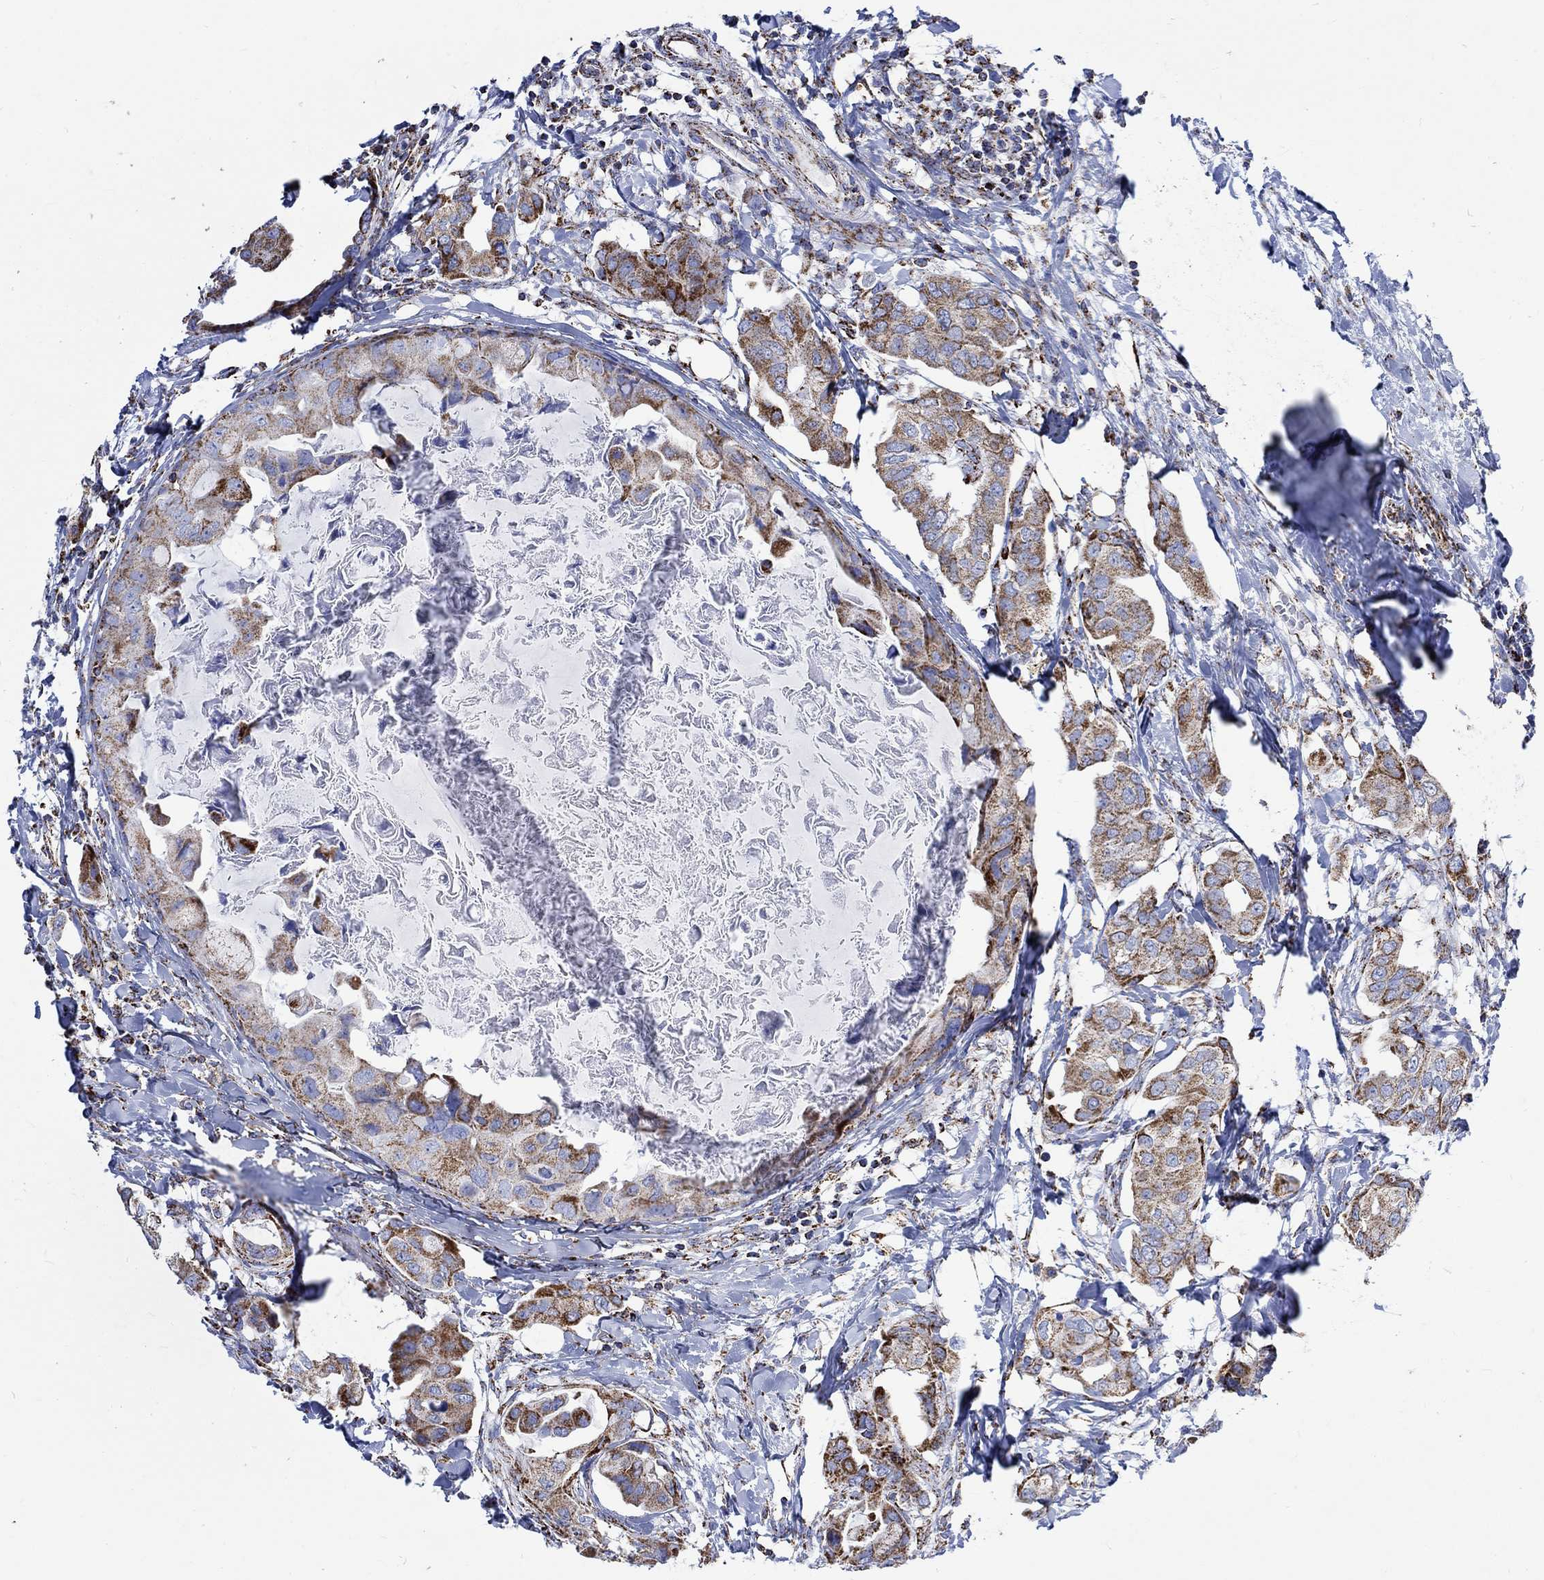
{"staining": {"intensity": "strong", "quantity": "25%-75%", "location": "cytoplasmic/membranous"}, "tissue": "breast cancer", "cell_type": "Tumor cells", "image_type": "cancer", "snomed": [{"axis": "morphology", "description": "Normal tissue, NOS"}, {"axis": "morphology", "description": "Duct carcinoma"}, {"axis": "topography", "description": "Breast"}], "caption": "IHC staining of infiltrating ductal carcinoma (breast), which reveals high levels of strong cytoplasmic/membranous staining in about 25%-75% of tumor cells indicating strong cytoplasmic/membranous protein expression. The staining was performed using DAB (3,3'-diaminobenzidine) (brown) for protein detection and nuclei were counterstained in hematoxylin (blue).", "gene": "RCE1", "patient": {"sex": "female", "age": 40}}